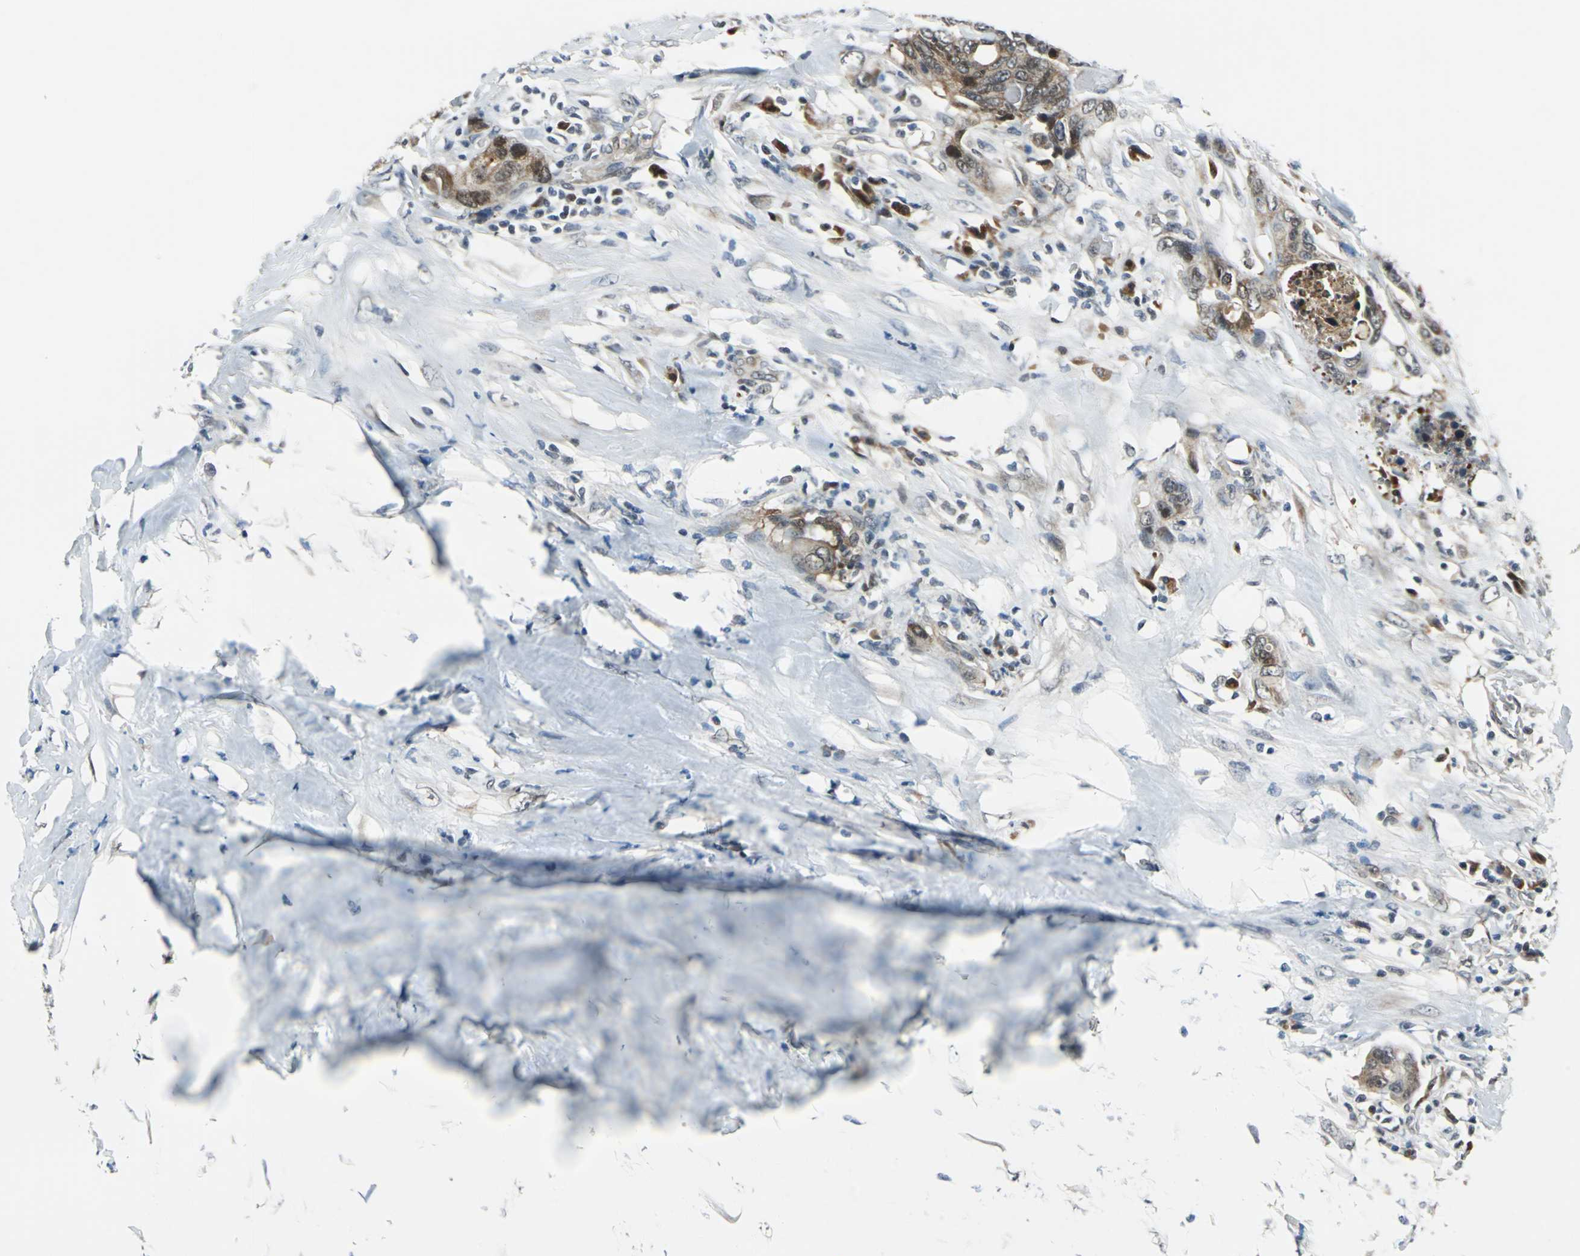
{"staining": {"intensity": "moderate", "quantity": ">75%", "location": "cytoplasmic/membranous"}, "tissue": "colorectal cancer", "cell_type": "Tumor cells", "image_type": "cancer", "snomed": [{"axis": "morphology", "description": "Adenocarcinoma, NOS"}, {"axis": "topography", "description": "Rectum"}], "caption": "Immunohistochemical staining of human adenocarcinoma (colorectal) demonstrates medium levels of moderate cytoplasmic/membranous staining in approximately >75% of tumor cells. (IHC, brightfield microscopy, high magnification).", "gene": "POLR3K", "patient": {"sex": "male", "age": 55}}